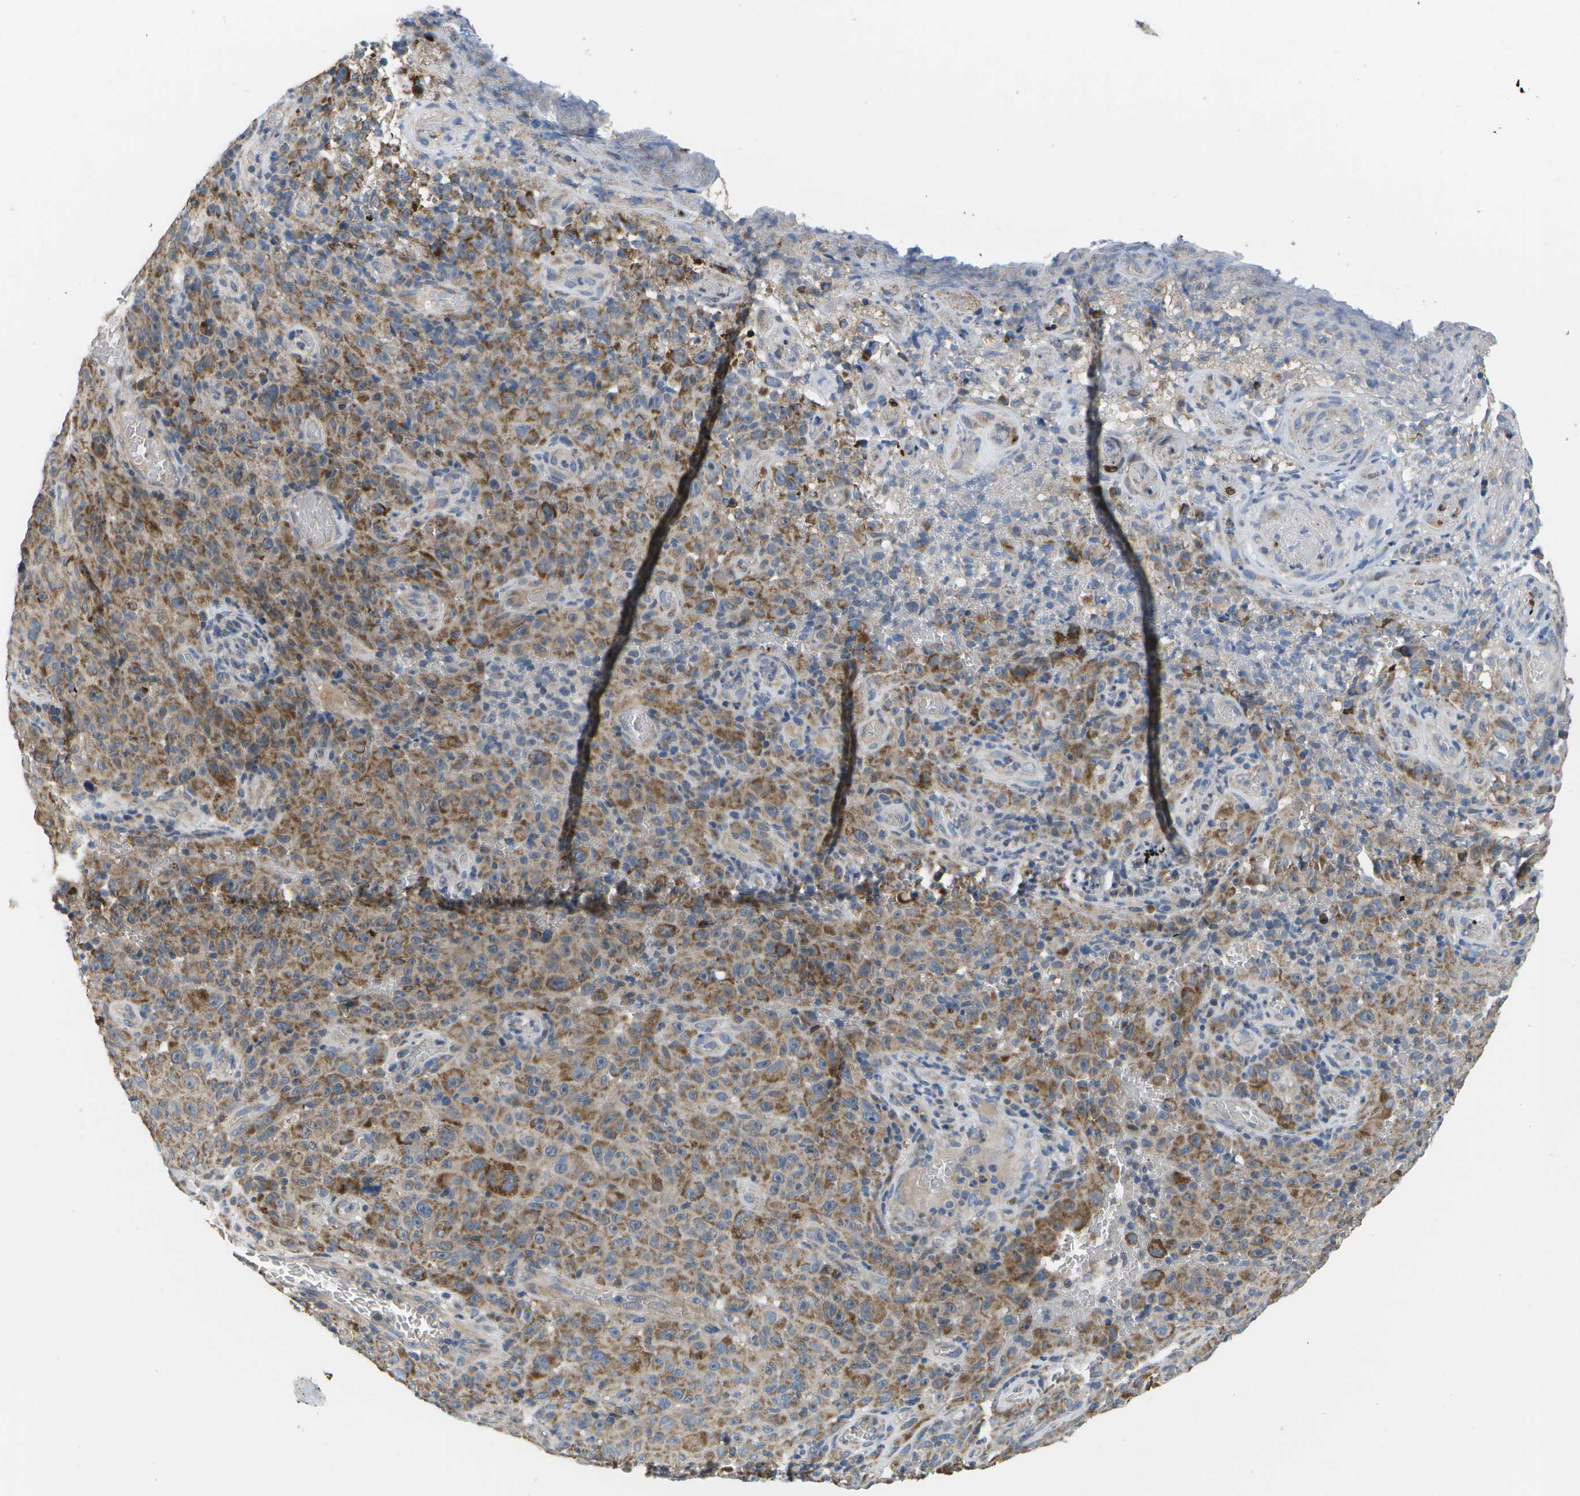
{"staining": {"intensity": "moderate", "quantity": ">75%", "location": "cytoplasmic/membranous"}, "tissue": "melanoma", "cell_type": "Tumor cells", "image_type": "cancer", "snomed": [{"axis": "morphology", "description": "Malignant melanoma, NOS"}, {"axis": "topography", "description": "Skin"}], "caption": "Approximately >75% of tumor cells in human melanoma show moderate cytoplasmic/membranous protein positivity as visualized by brown immunohistochemical staining.", "gene": "HADHA", "patient": {"sex": "female", "age": 82}}